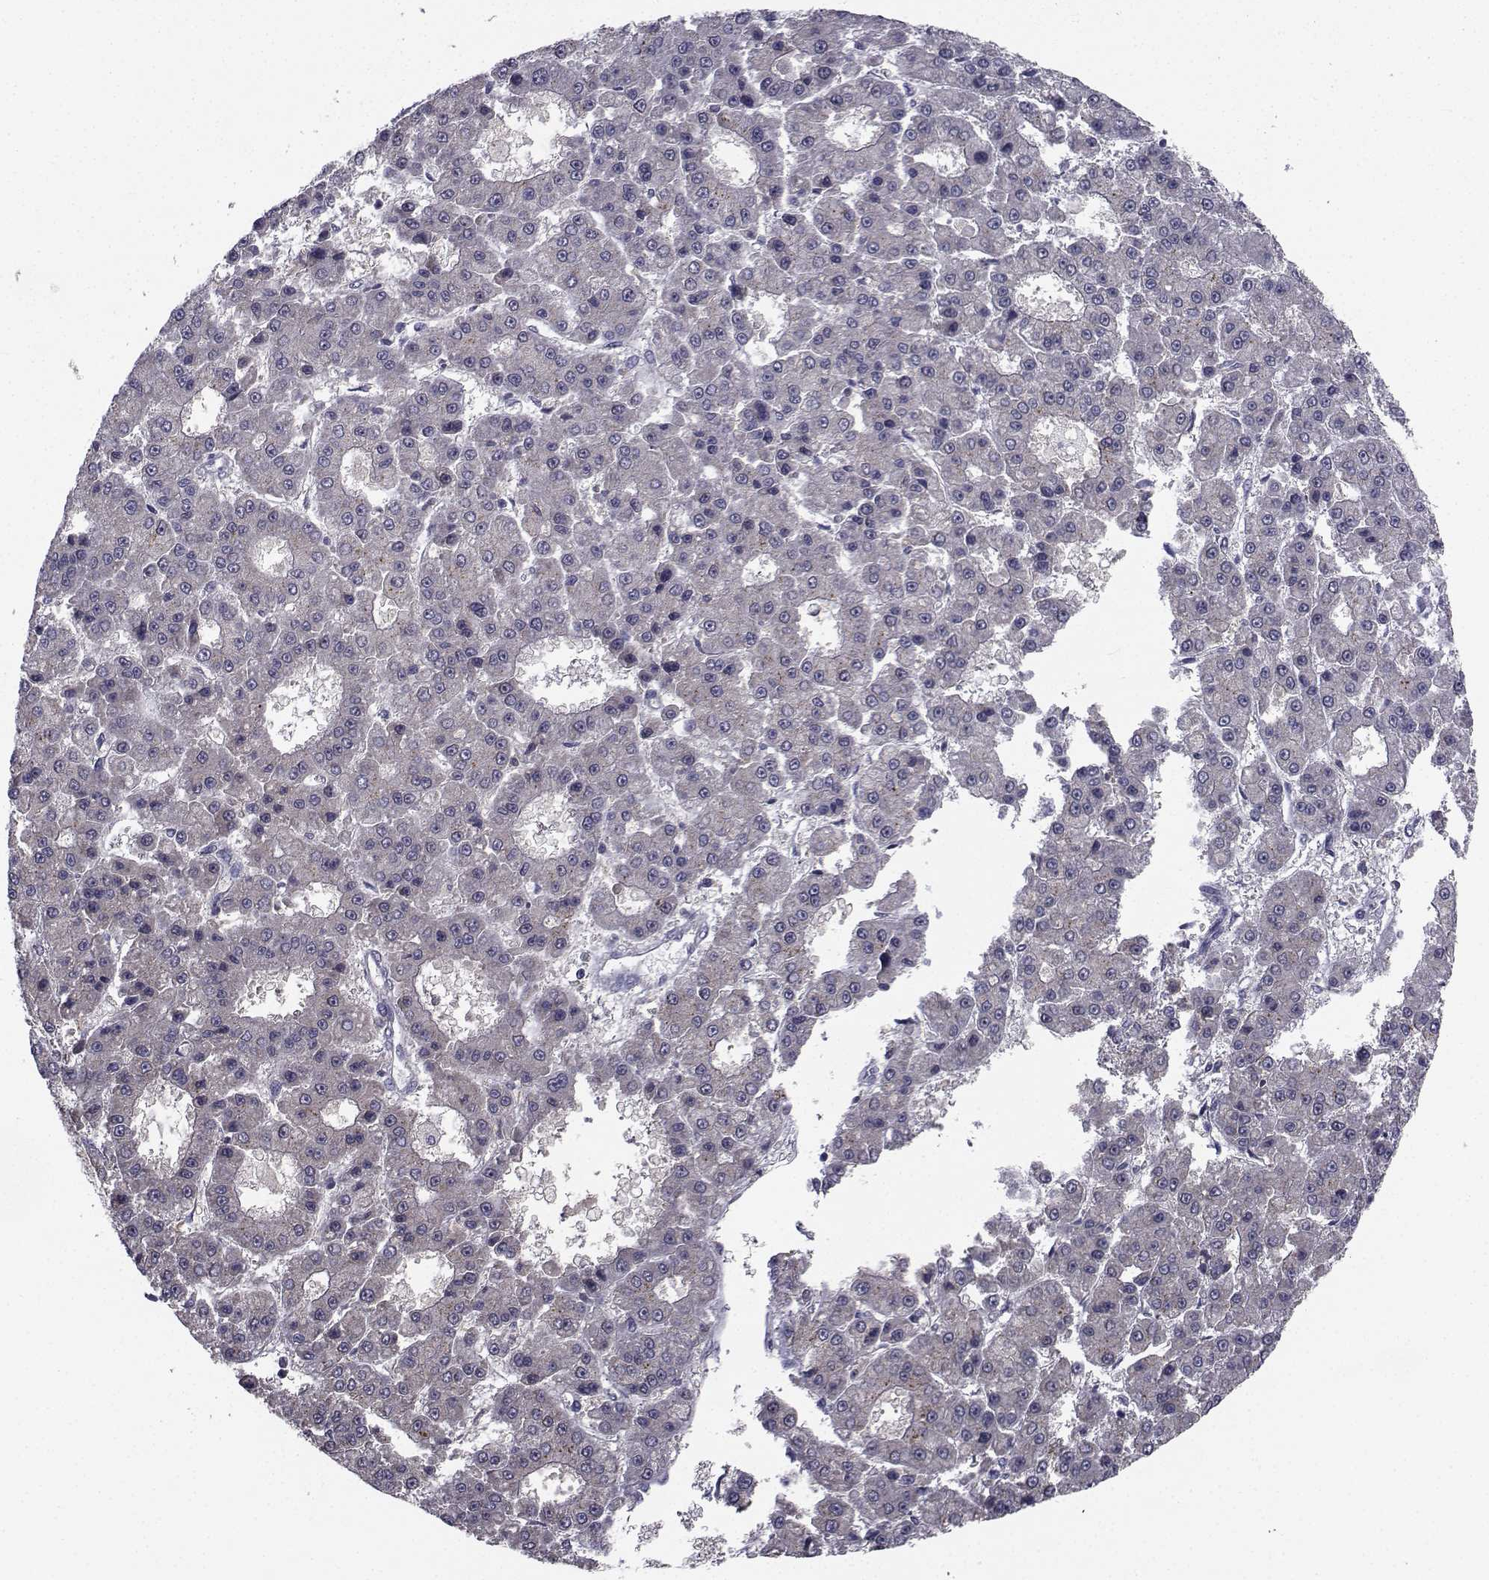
{"staining": {"intensity": "negative", "quantity": "none", "location": "none"}, "tissue": "liver cancer", "cell_type": "Tumor cells", "image_type": "cancer", "snomed": [{"axis": "morphology", "description": "Carcinoma, Hepatocellular, NOS"}, {"axis": "topography", "description": "Liver"}], "caption": "Liver cancer (hepatocellular carcinoma) was stained to show a protein in brown. There is no significant positivity in tumor cells.", "gene": "CYP2S1", "patient": {"sex": "male", "age": 70}}